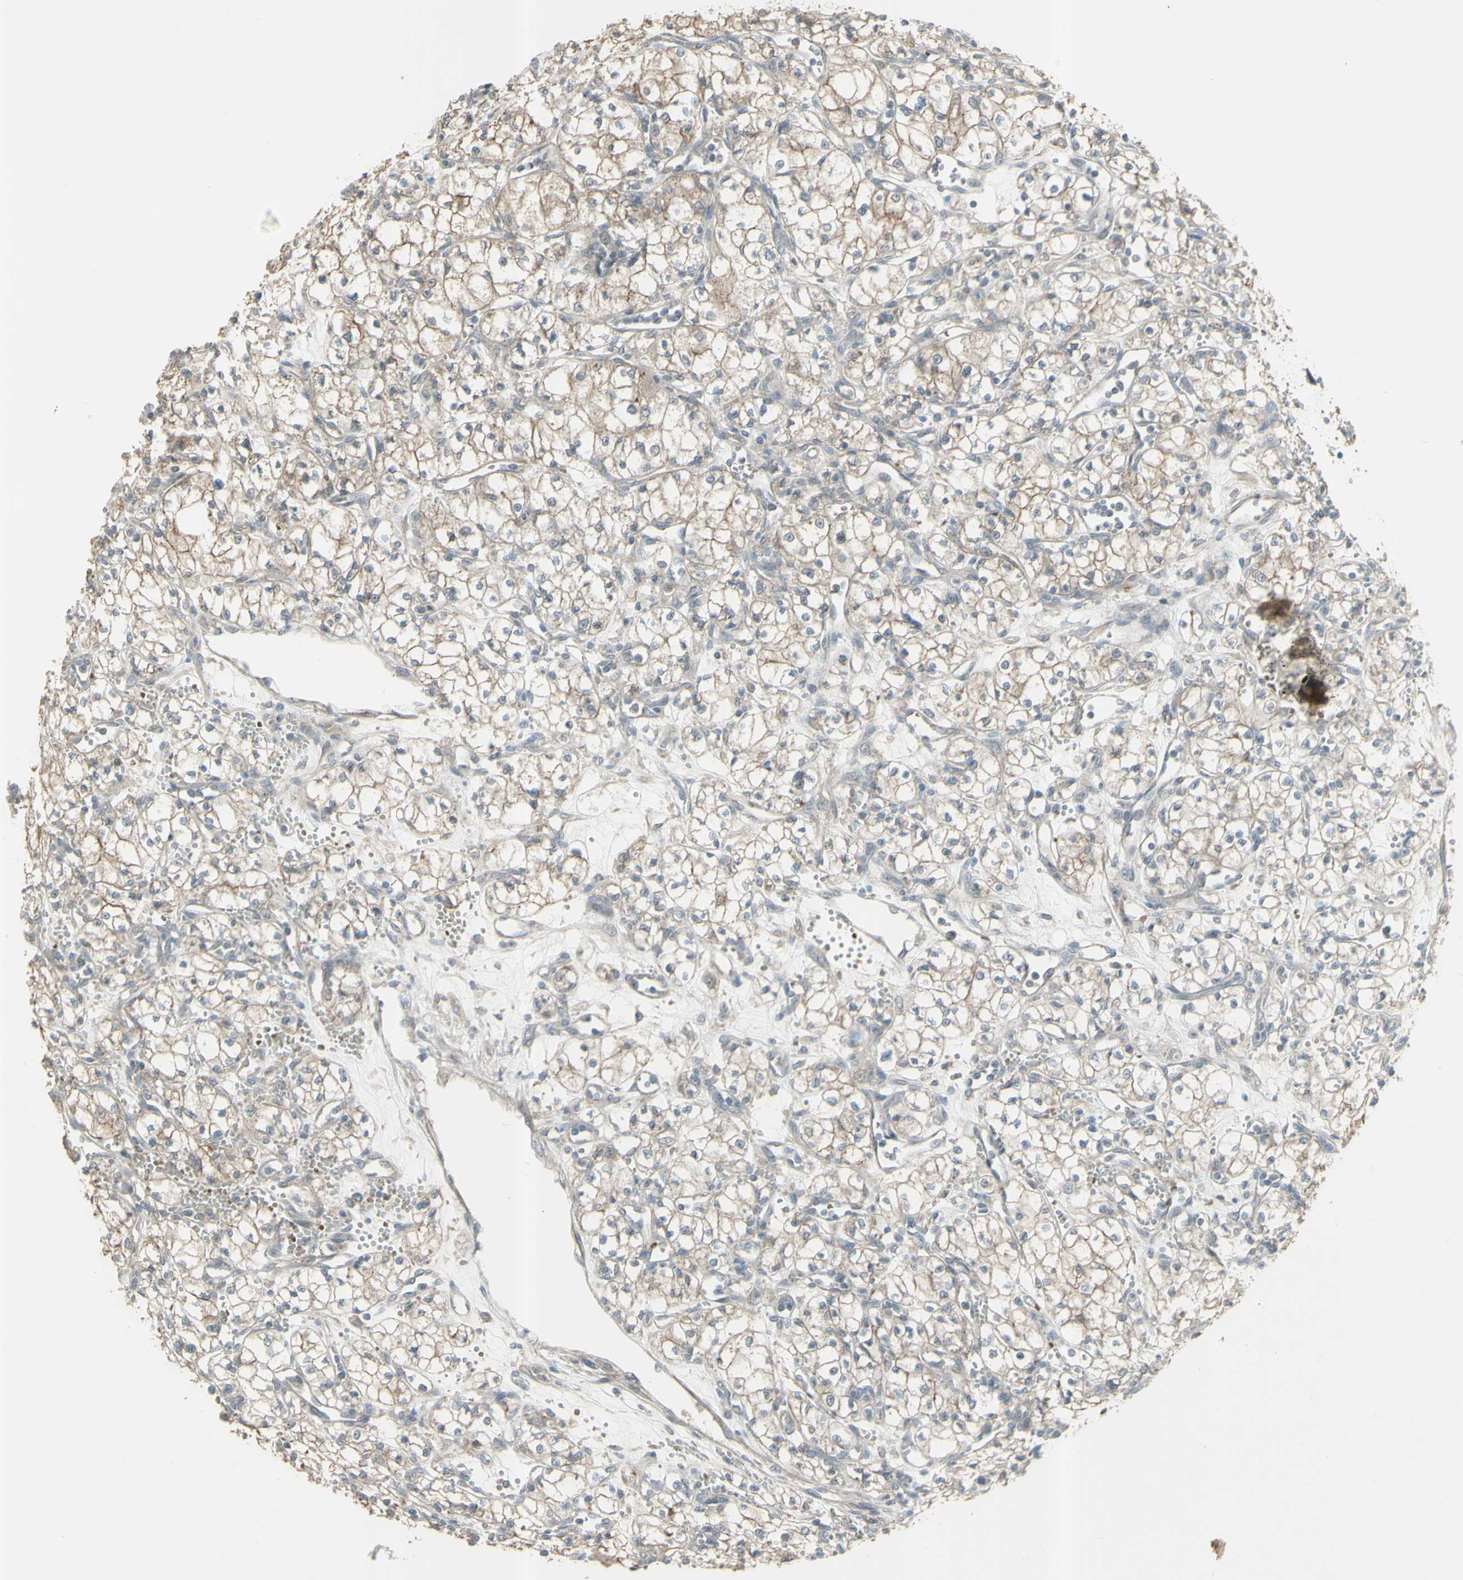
{"staining": {"intensity": "weak", "quantity": ">75%", "location": "cytoplasmic/membranous"}, "tissue": "renal cancer", "cell_type": "Tumor cells", "image_type": "cancer", "snomed": [{"axis": "morphology", "description": "Normal tissue, NOS"}, {"axis": "morphology", "description": "Adenocarcinoma, NOS"}, {"axis": "topography", "description": "Kidney"}], "caption": "Immunohistochemical staining of human adenocarcinoma (renal) demonstrates low levels of weak cytoplasmic/membranous expression in about >75% of tumor cells.", "gene": "GRAMD1B", "patient": {"sex": "male", "age": 59}}